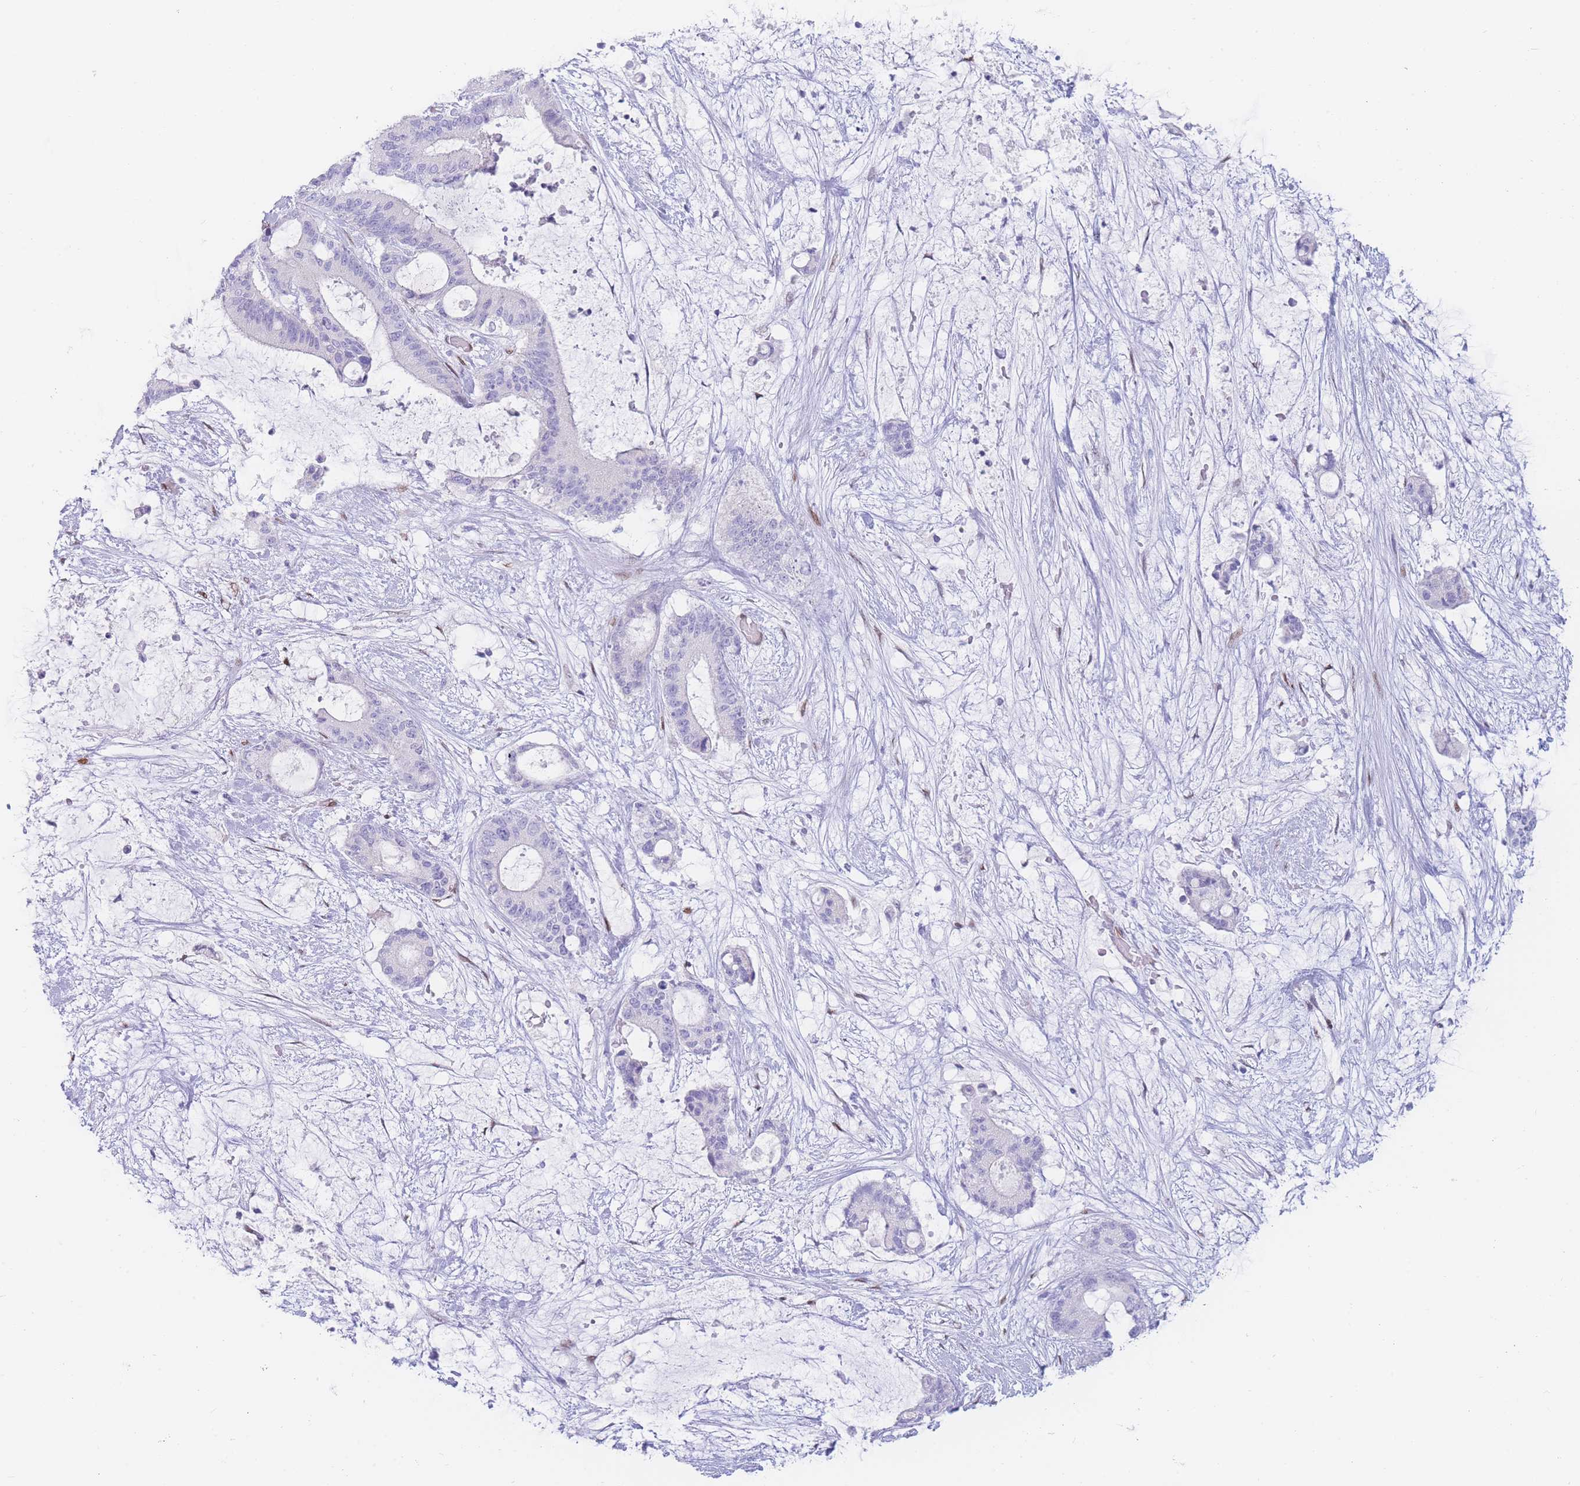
{"staining": {"intensity": "negative", "quantity": "none", "location": "none"}, "tissue": "liver cancer", "cell_type": "Tumor cells", "image_type": "cancer", "snomed": [{"axis": "morphology", "description": "Normal tissue, NOS"}, {"axis": "morphology", "description": "Cholangiocarcinoma"}, {"axis": "topography", "description": "Liver"}, {"axis": "topography", "description": "Peripheral nerve tissue"}], "caption": "The immunohistochemistry histopathology image has no significant staining in tumor cells of liver cancer tissue.", "gene": "PSMB5", "patient": {"sex": "female", "age": 73}}